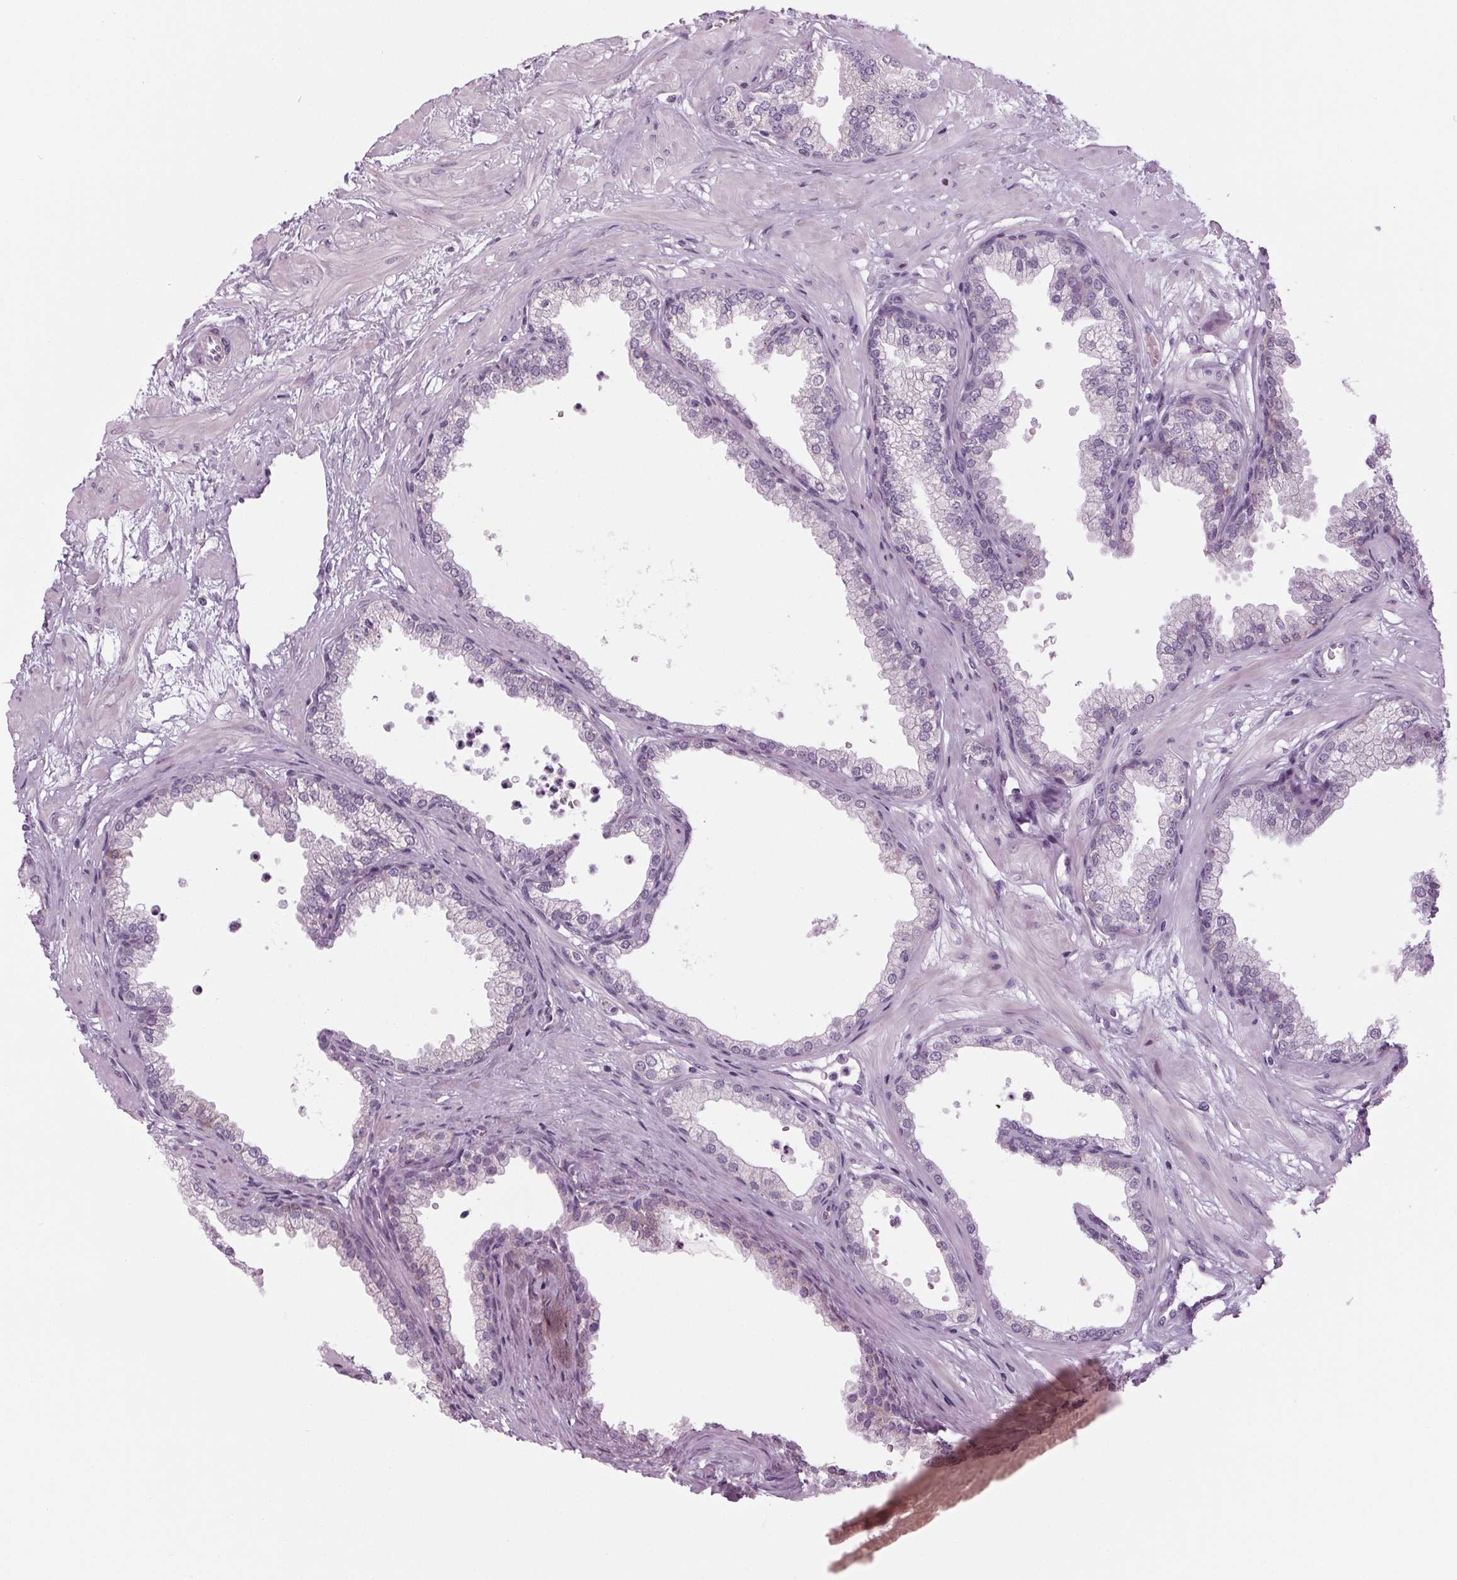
{"staining": {"intensity": "negative", "quantity": "none", "location": "none"}, "tissue": "prostate", "cell_type": "Glandular cells", "image_type": "normal", "snomed": [{"axis": "morphology", "description": "Normal tissue, NOS"}, {"axis": "topography", "description": "Prostate"}], "caption": "Glandular cells show no significant expression in unremarkable prostate.", "gene": "CYP3A43", "patient": {"sex": "male", "age": 37}}